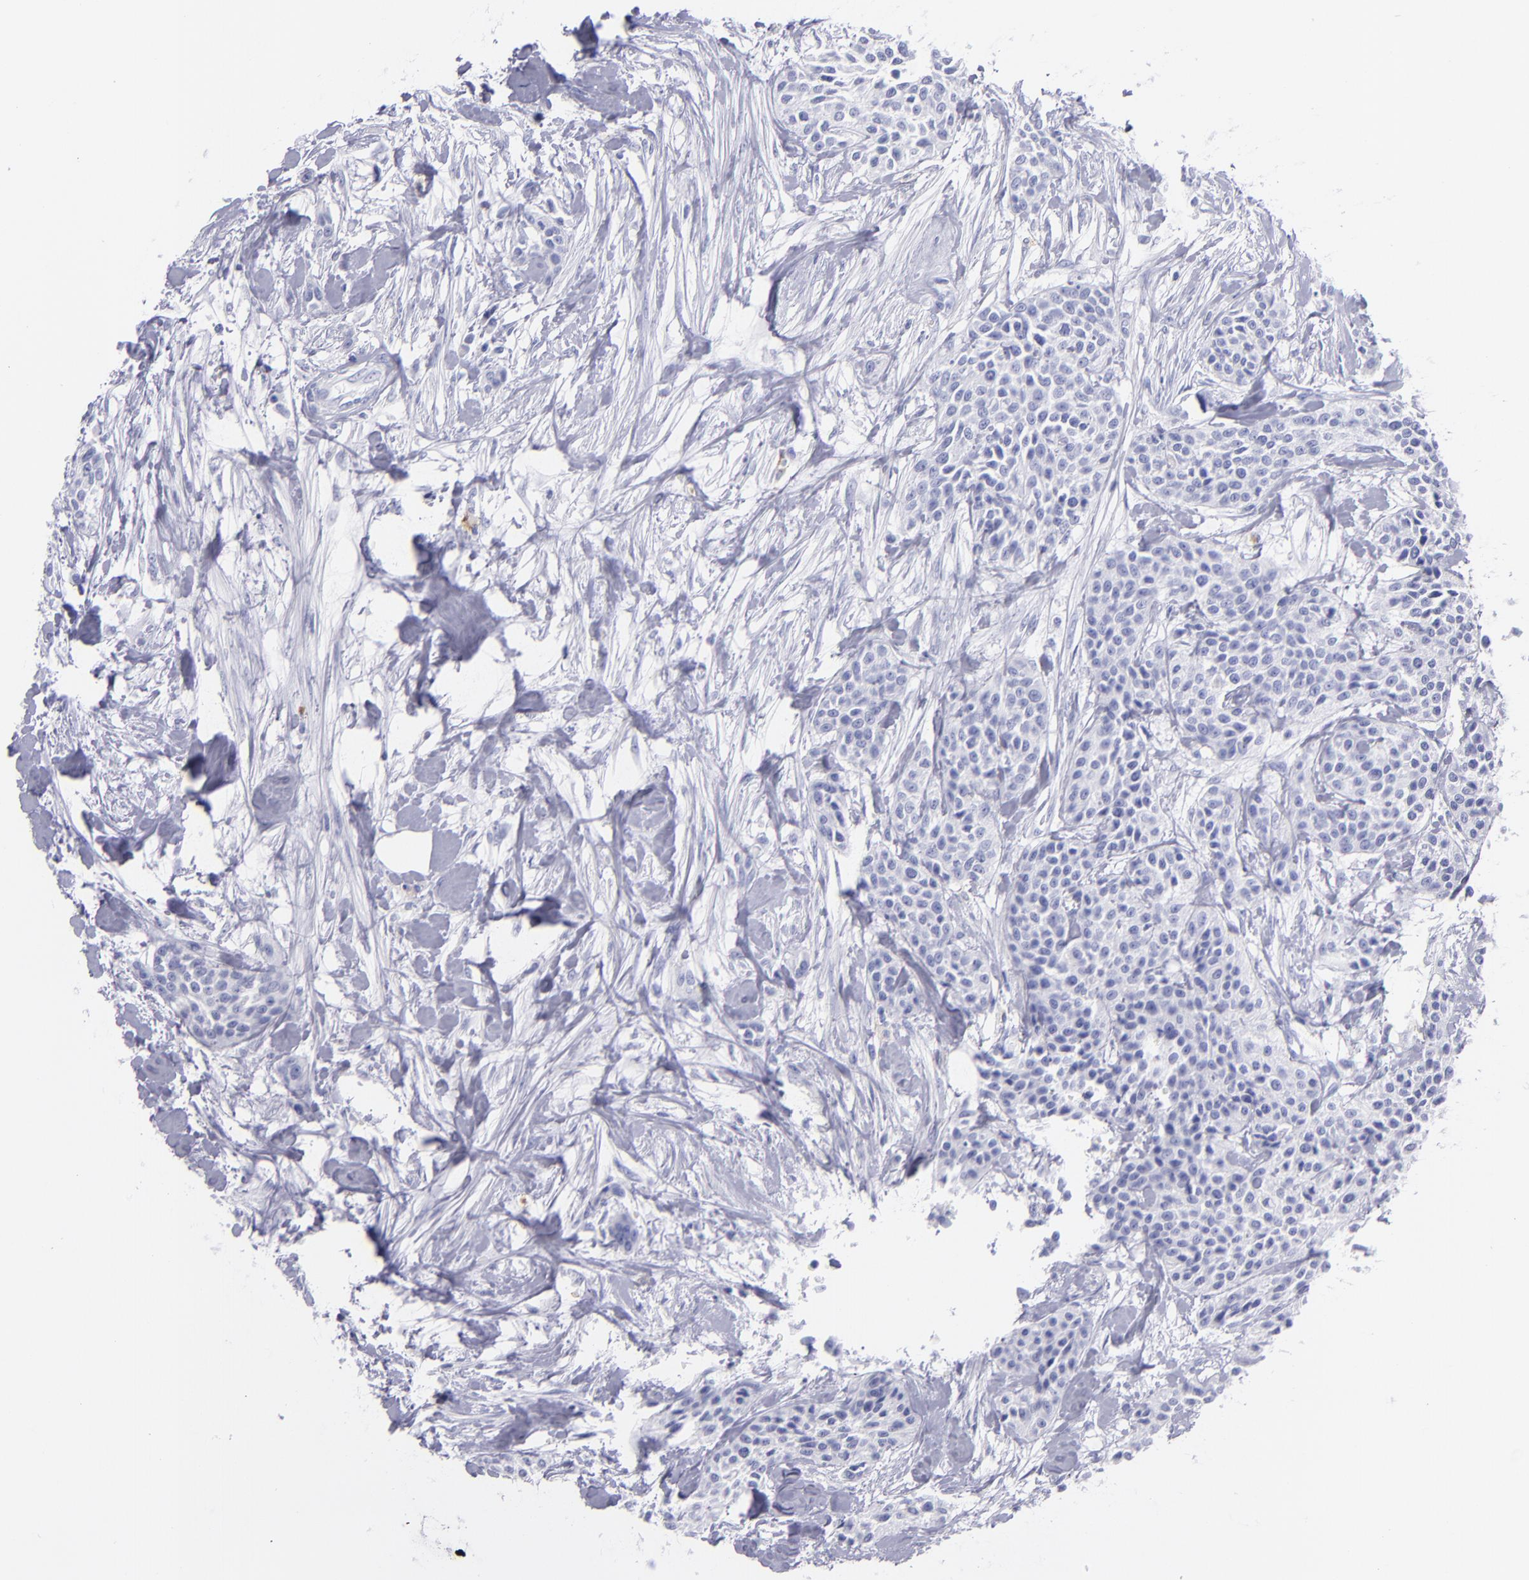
{"staining": {"intensity": "negative", "quantity": "none", "location": "none"}, "tissue": "urothelial cancer", "cell_type": "Tumor cells", "image_type": "cancer", "snomed": [{"axis": "morphology", "description": "Urothelial carcinoma, High grade"}, {"axis": "topography", "description": "Urinary bladder"}], "caption": "IHC micrograph of high-grade urothelial carcinoma stained for a protein (brown), which reveals no staining in tumor cells. (Stains: DAB (3,3'-diaminobenzidine) immunohistochemistry (IHC) with hematoxylin counter stain, Microscopy: brightfield microscopy at high magnification).", "gene": "CD82", "patient": {"sex": "male", "age": 56}}